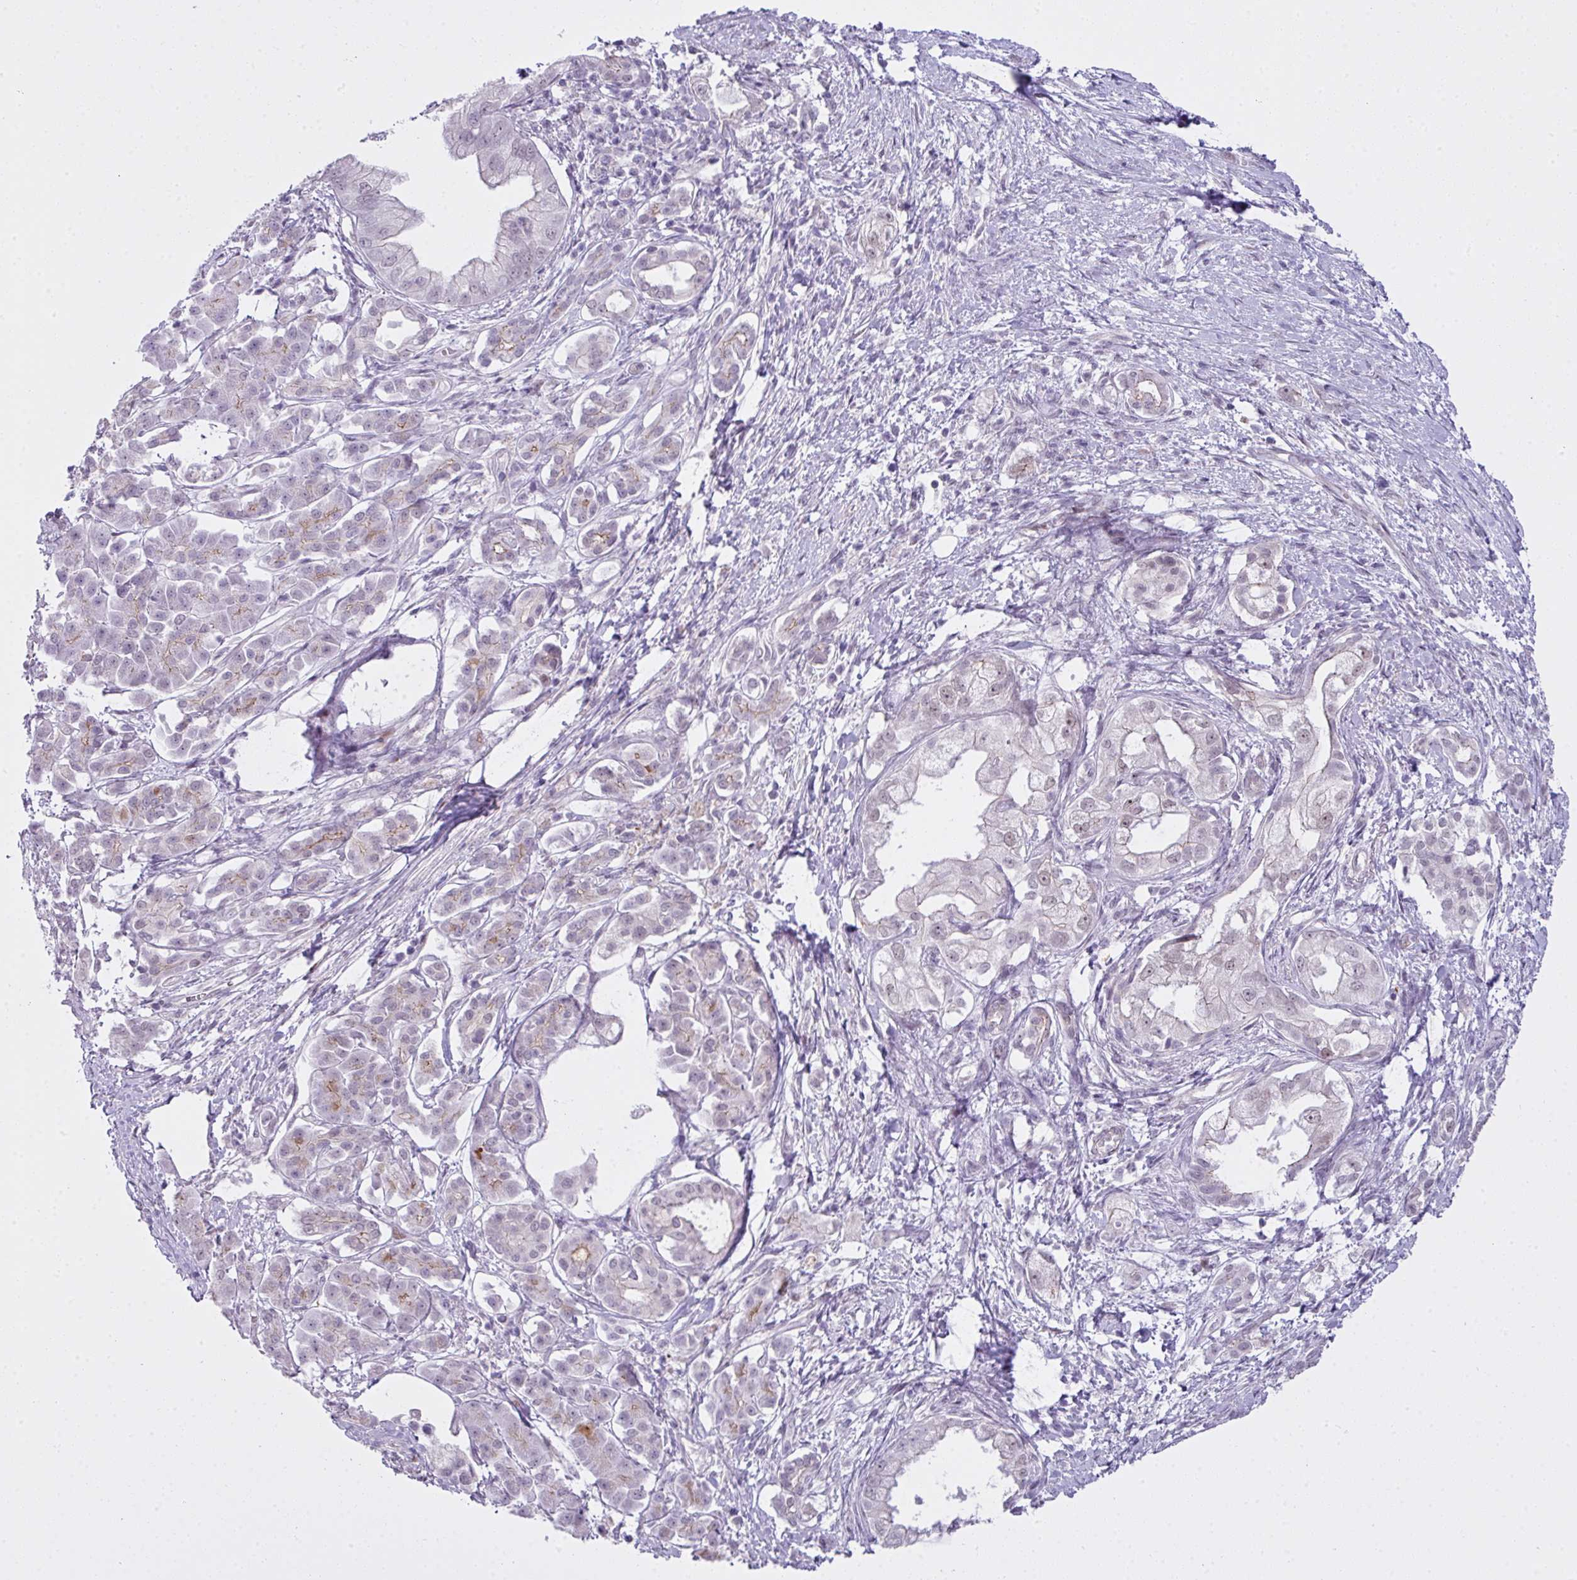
{"staining": {"intensity": "negative", "quantity": "none", "location": "none"}, "tissue": "pancreatic cancer", "cell_type": "Tumor cells", "image_type": "cancer", "snomed": [{"axis": "morphology", "description": "Adenocarcinoma, NOS"}, {"axis": "topography", "description": "Pancreas"}], "caption": "Immunohistochemistry histopathology image of human pancreatic cancer (adenocarcinoma) stained for a protein (brown), which shows no positivity in tumor cells.", "gene": "ZNF688", "patient": {"sex": "male", "age": 70}}